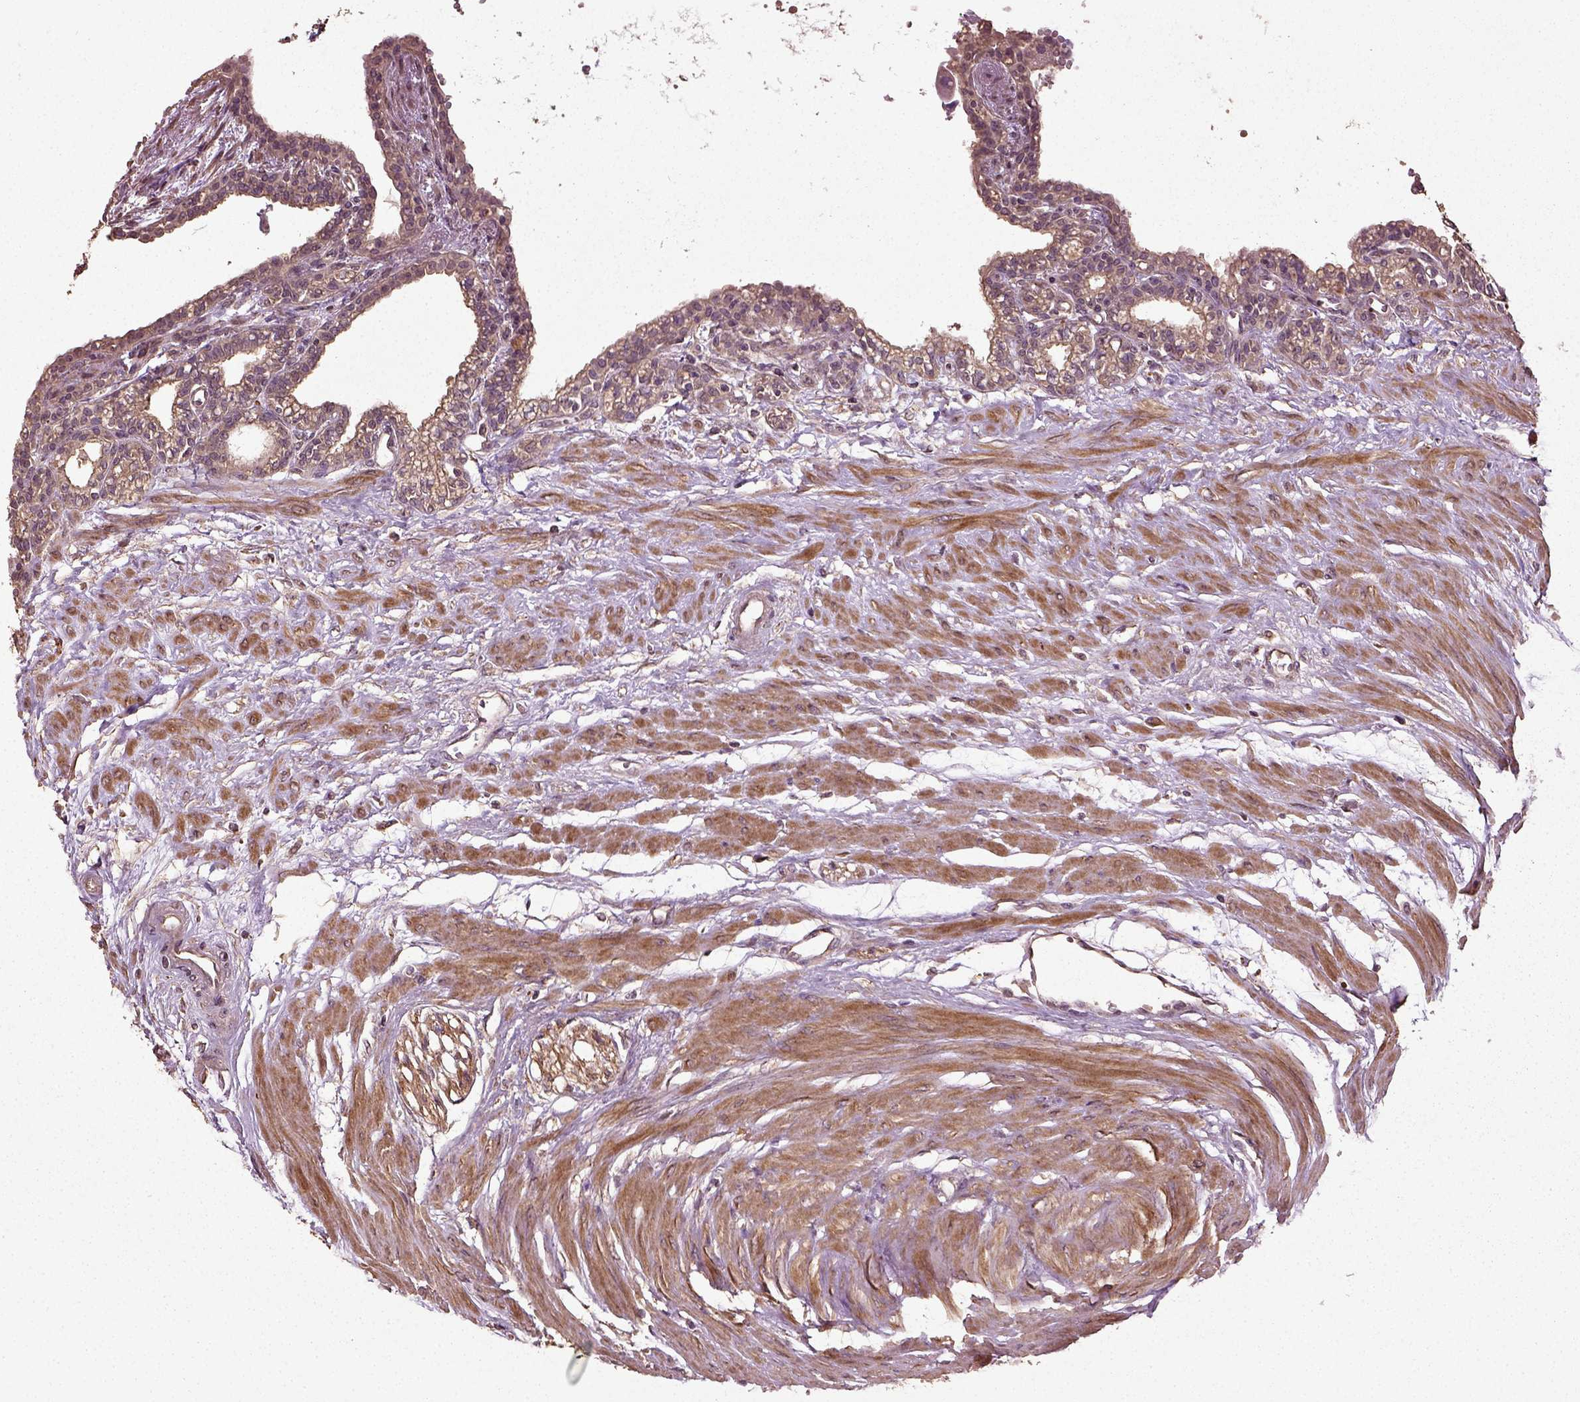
{"staining": {"intensity": "negative", "quantity": "none", "location": "none"}, "tissue": "seminal vesicle", "cell_type": "Glandular cells", "image_type": "normal", "snomed": [{"axis": "morphology", "description": "Normal tissue, NOS"}, {"axis": "morphology", "description": "Urothelial carcinoma, NOS"}, {"axis": "topography", "description": "Urinary bladder"}, {"axis": "topography", "description": "Seminal veicle"}], "caption": "The immunohistochemistry (IHC) histopathology image has no significant positivity in glandular cells of seminal vesicle. (DAB (3,3'-diaminobenzidine) immunohistochemistry with hematoxylin counter stain).", "gene": "ERV3", "patient": {"sex": "male", "age": 76}}